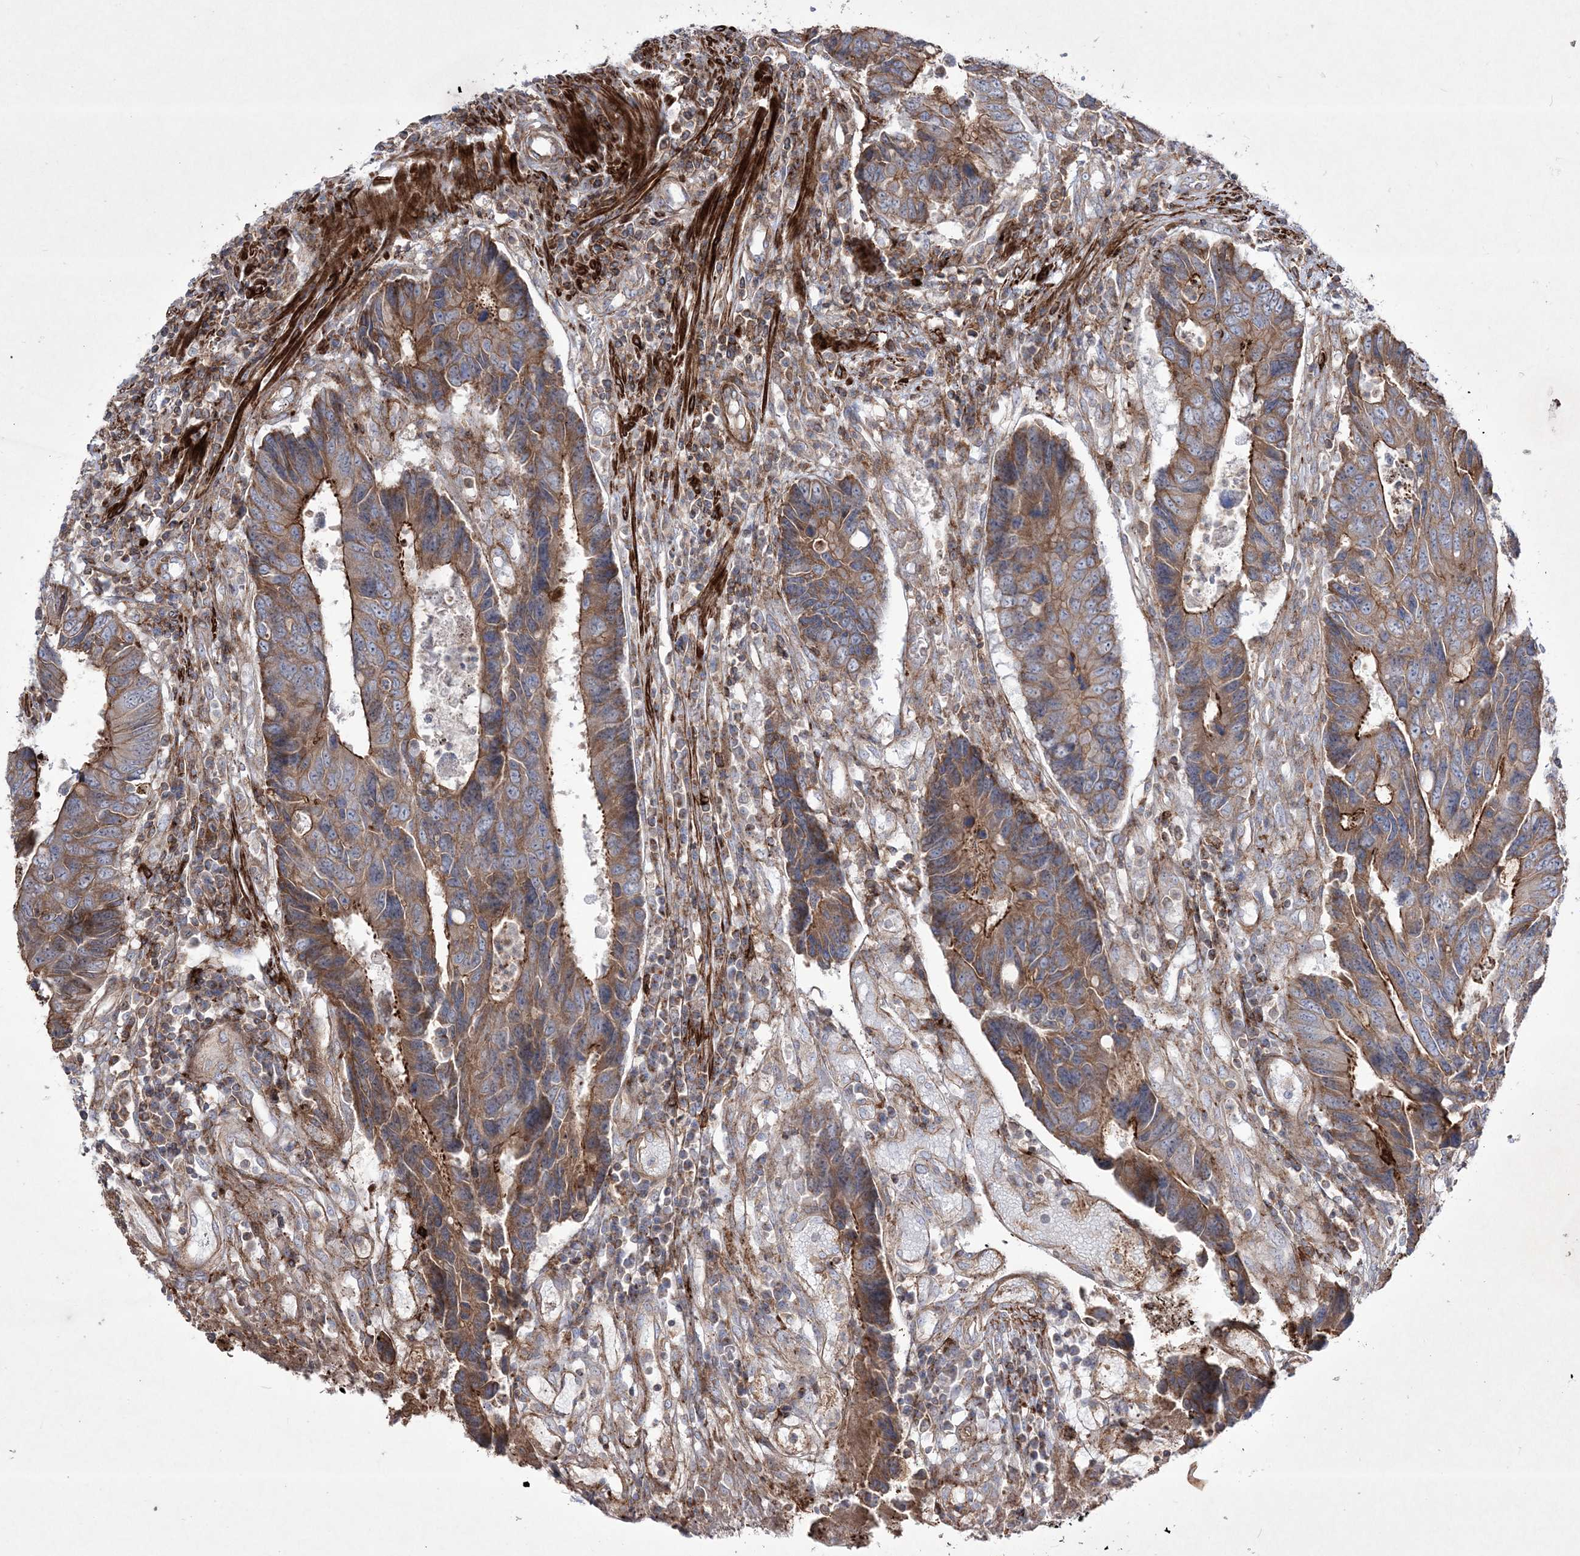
{"staining": {"intensity": "moderate", "quantity": ">75%", "location": "cytoplasmic/membranous"}, "tissue": "colorectal cancer", "cell_type": "Tumor cells", "image_type": "cancer", "snomed": [{"axis": "morphology", "description": "Adenocarcinoma, NOS"}, {"axis": "topography", "description": "Rectum"}], "caption": "The immunohistochemical stain labels moderate cytoplasmic/membranous positivity in tumor cells of adenocarcinoma (colorectal) tissue.", "gene": "RICTOR", "patient": {"sex": "male", "age": 84}}